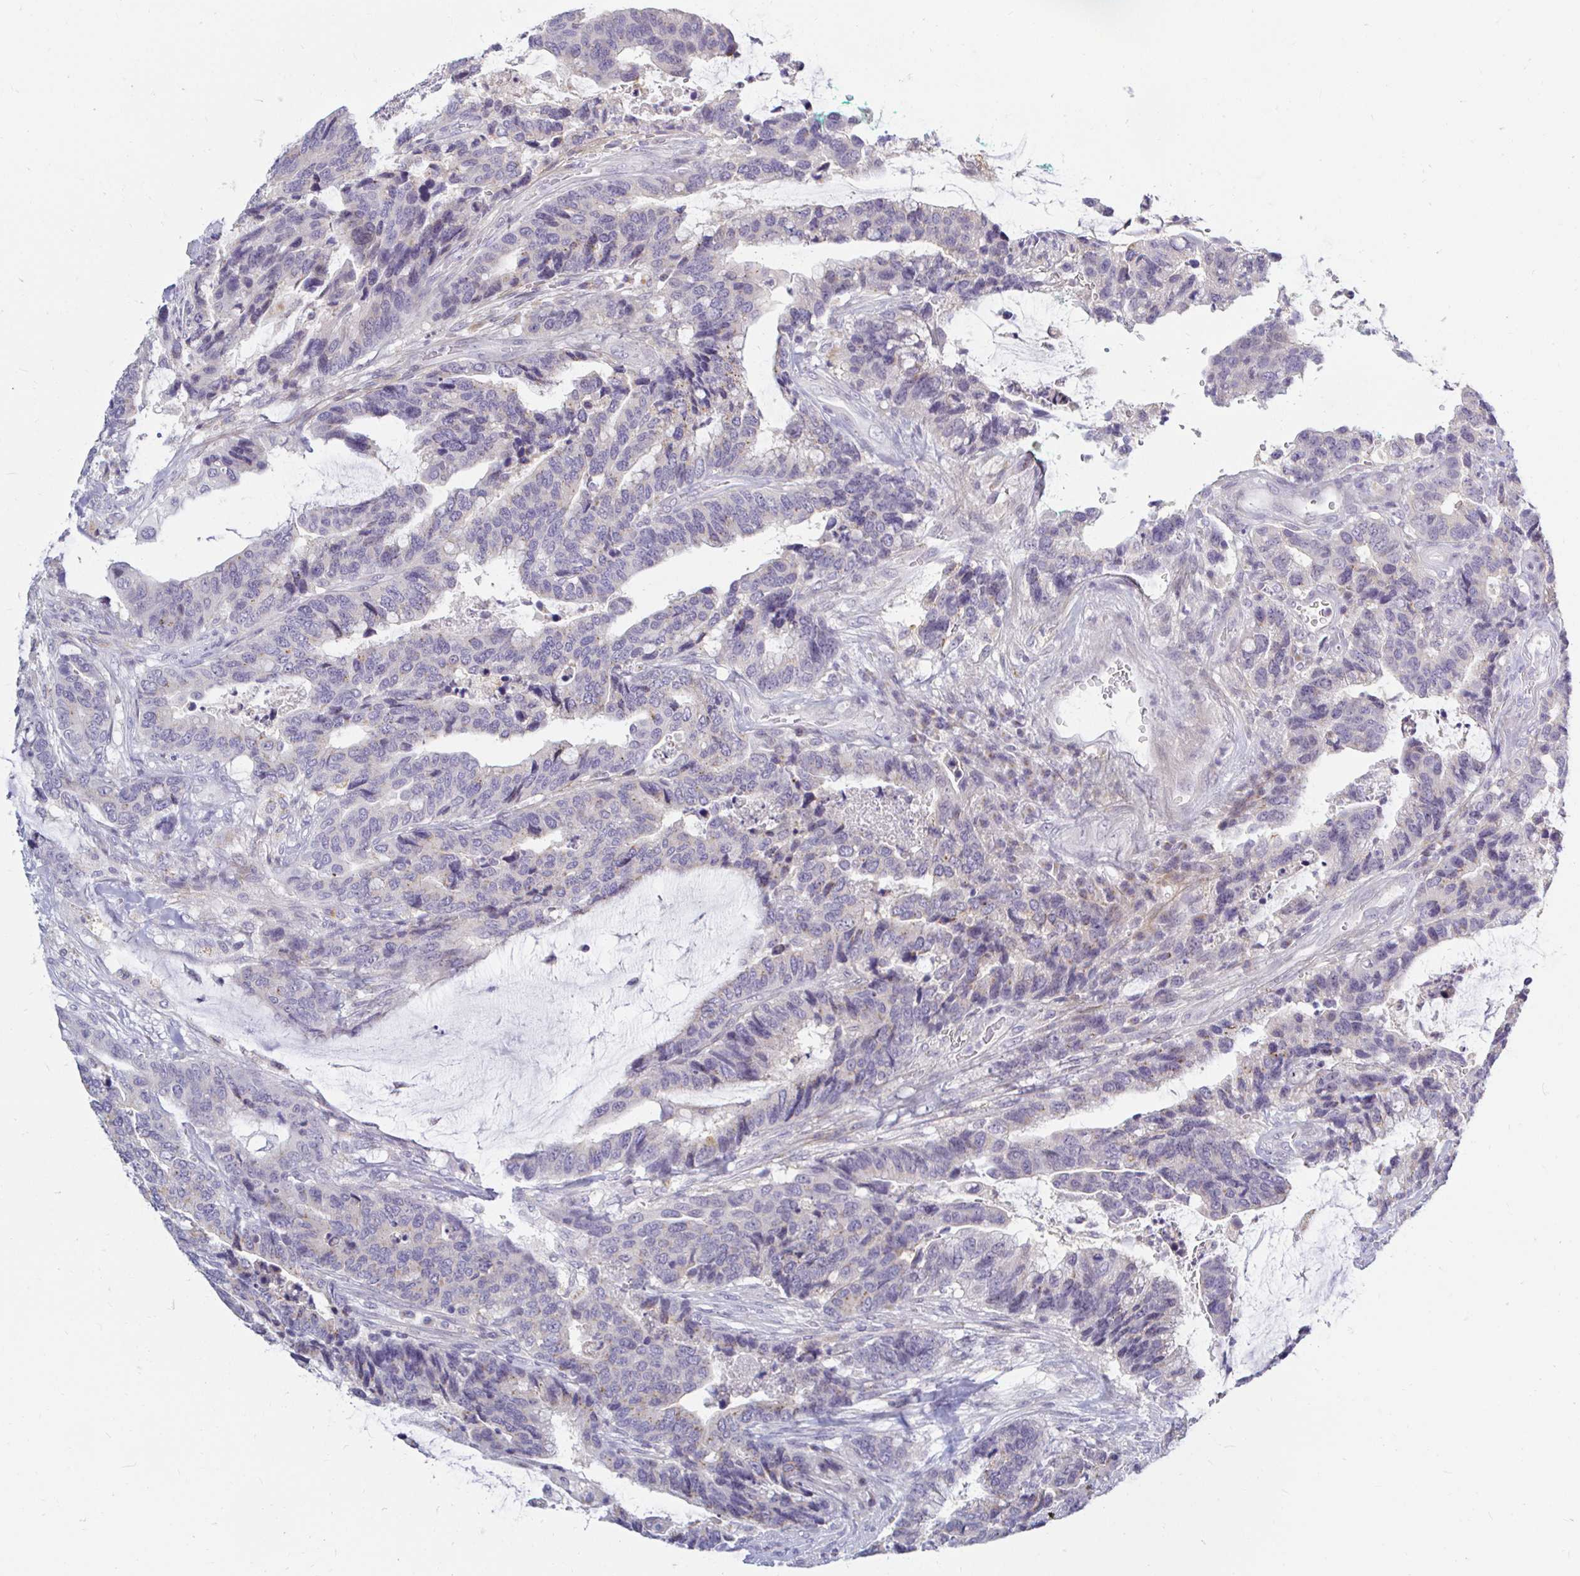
{"staining": {"intensity": "negative", "quantity": "none", "location": "none"}, "tissue": "colorectal cancer", "cell_type": "Tumor cells", "image_type": "cancer", "snomed": [{"axis": "morphology", "description": "Adenocarcinoma, NOS"}, {"axis": "topography", "description": "Rectum"}], "caption": "Immunohistochemical staining of human colorectal cancer (adenocarcinoma) demonstrates no significant staining in tumor cells.", "gene": "OR51D1", "patient": {"sex": "female", "age": 59}}